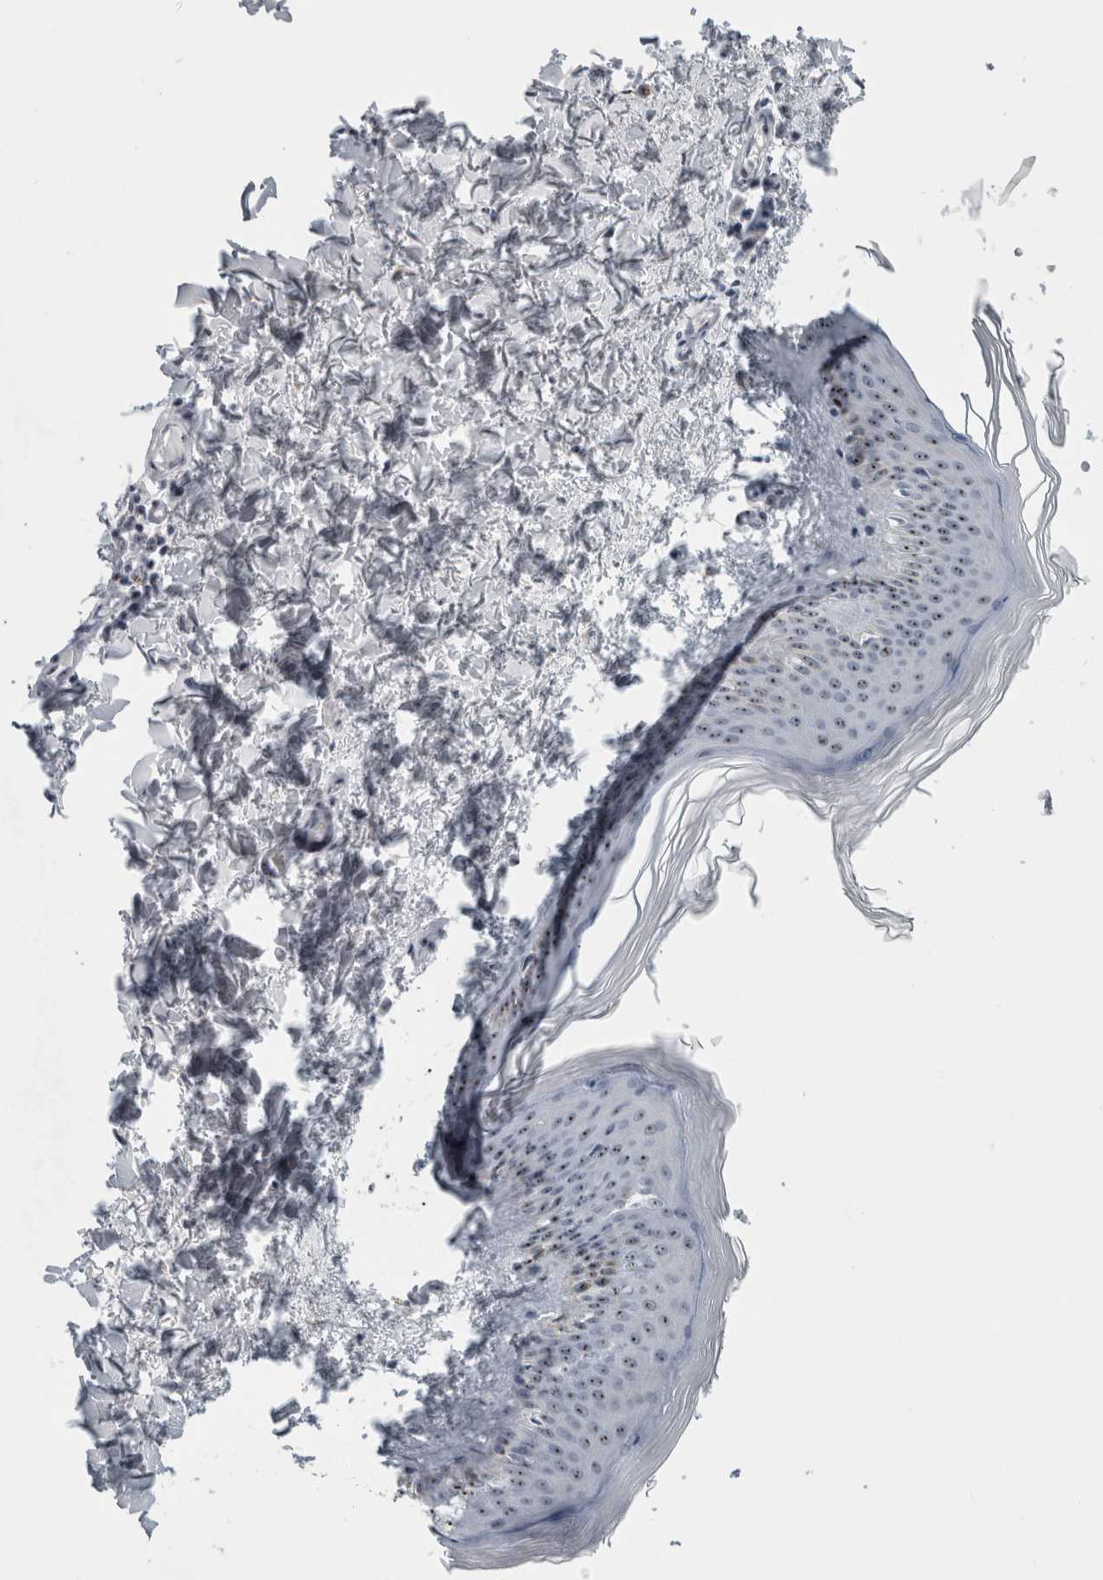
{"staining": {"intensity": "moderate", "quantity": ">75%", "location": "nuclear"}, "tissue": "skin", "cell_type": "Fibroblasts", "image_type": "normal", "snomed": [{"axis": "morphology", "description": "Normal tissue, NOS"}, {"axis": "topography", "description": "Skin"}], "caption": "A brown stain labels moderate nuclear expression of a protein in fibroblasts of benign human skin. The staining is performed using DAB brown chromogen to label protein expression. The nuclei are counter-stained blue using hematoxylin.", "gene": "UTP6", "patient": {"sex": "female", "age": 27}}